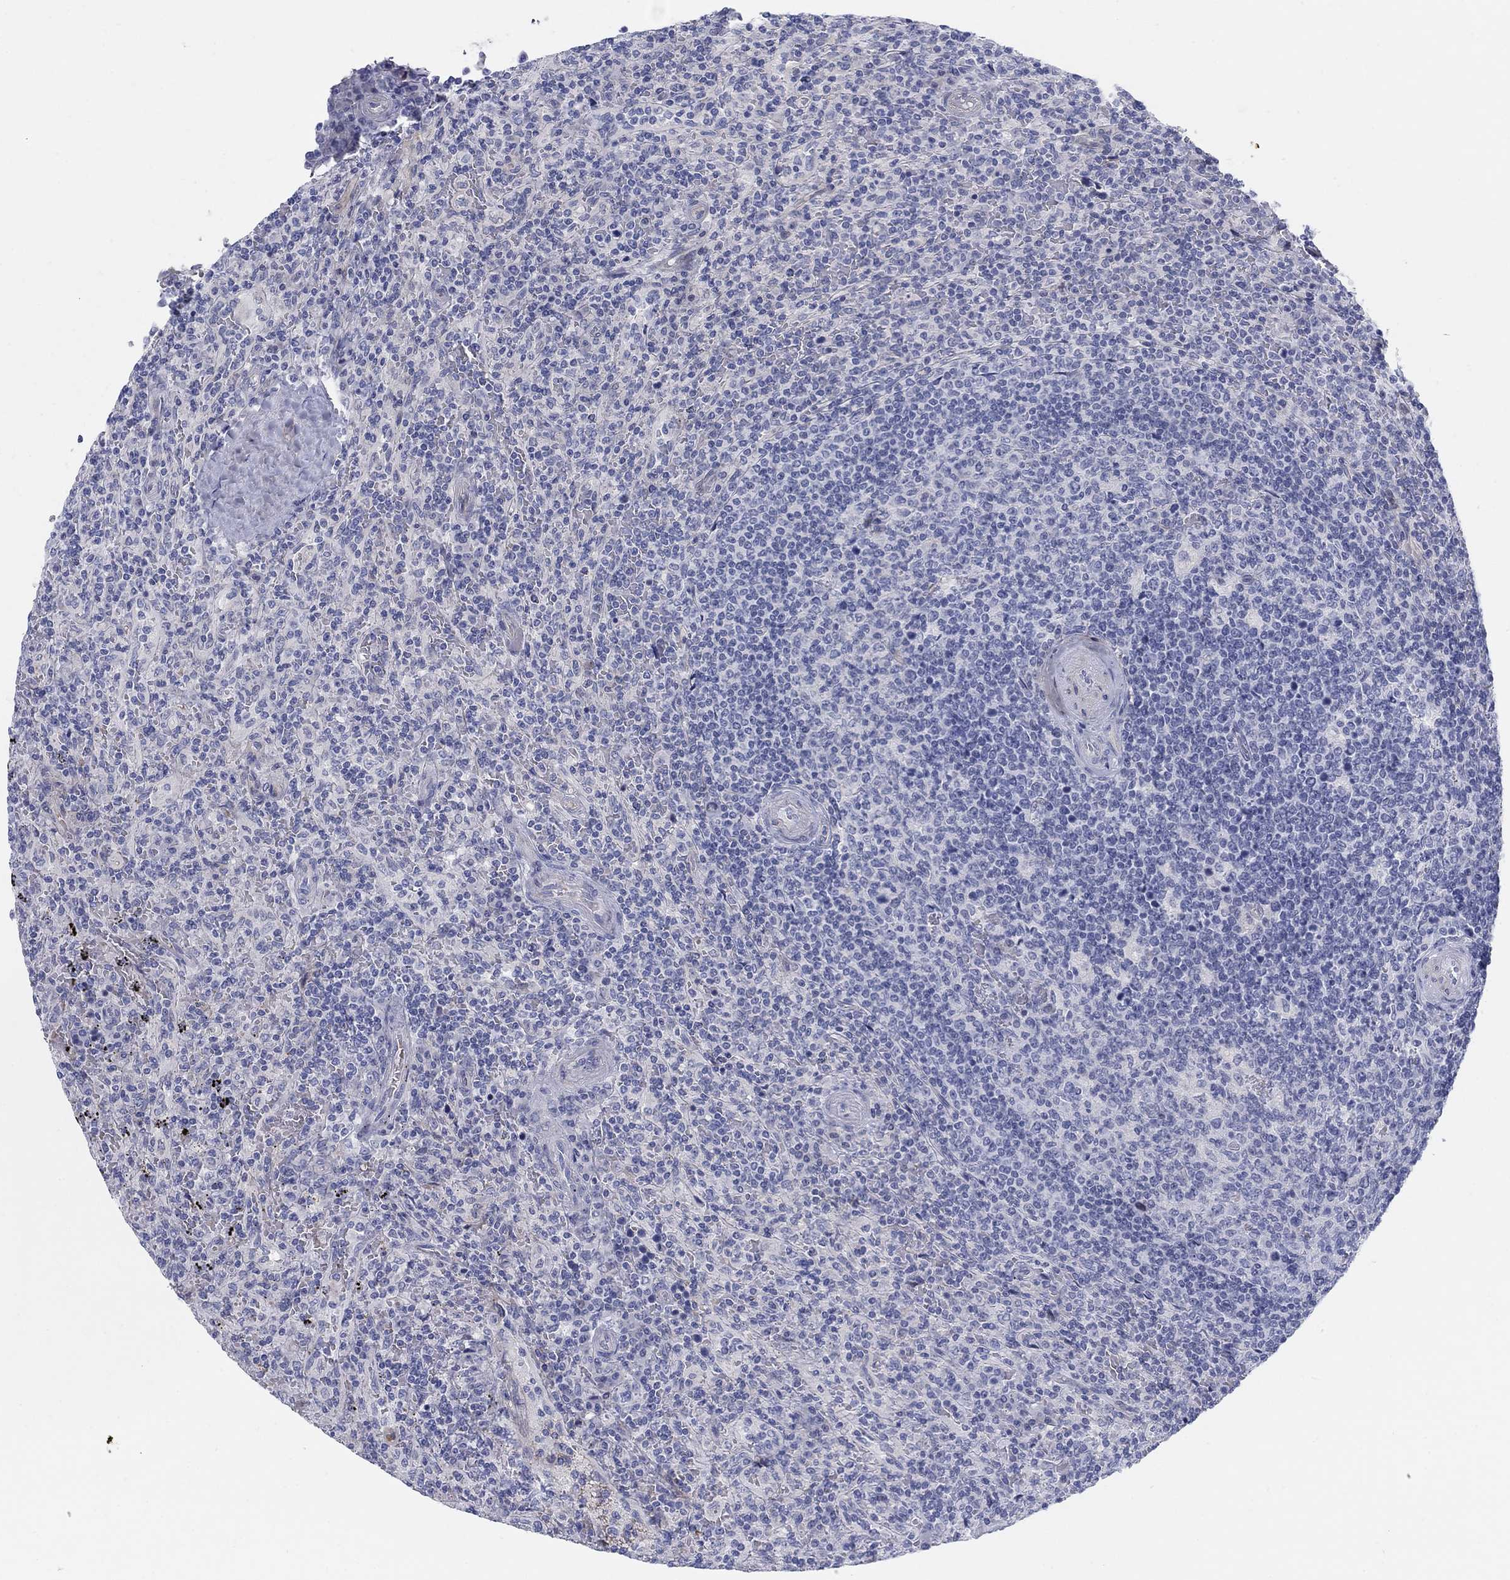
{"staining": {"intensity": "negative", "quantity": "none", "location": "none"}, "tissue": "lymphoma", "cell_type": "Tumor cells", "image_type": "cancer", "snomed": [{"axis": "morphology", "description": "Malignant lymphoma, non-Hodgkin's type, Low grade"}, {"axis": "topography", "description": "Spleen"}], "caption": "This micrograph is of lymphoma stained with immunohistochemistry (IHC) to label a protein in brown with the nuclei are counter-stained blue. There is no positivity in tumor cells.", "gene": "HEATR4", "patient": {"sex": "male", "age": 62}}